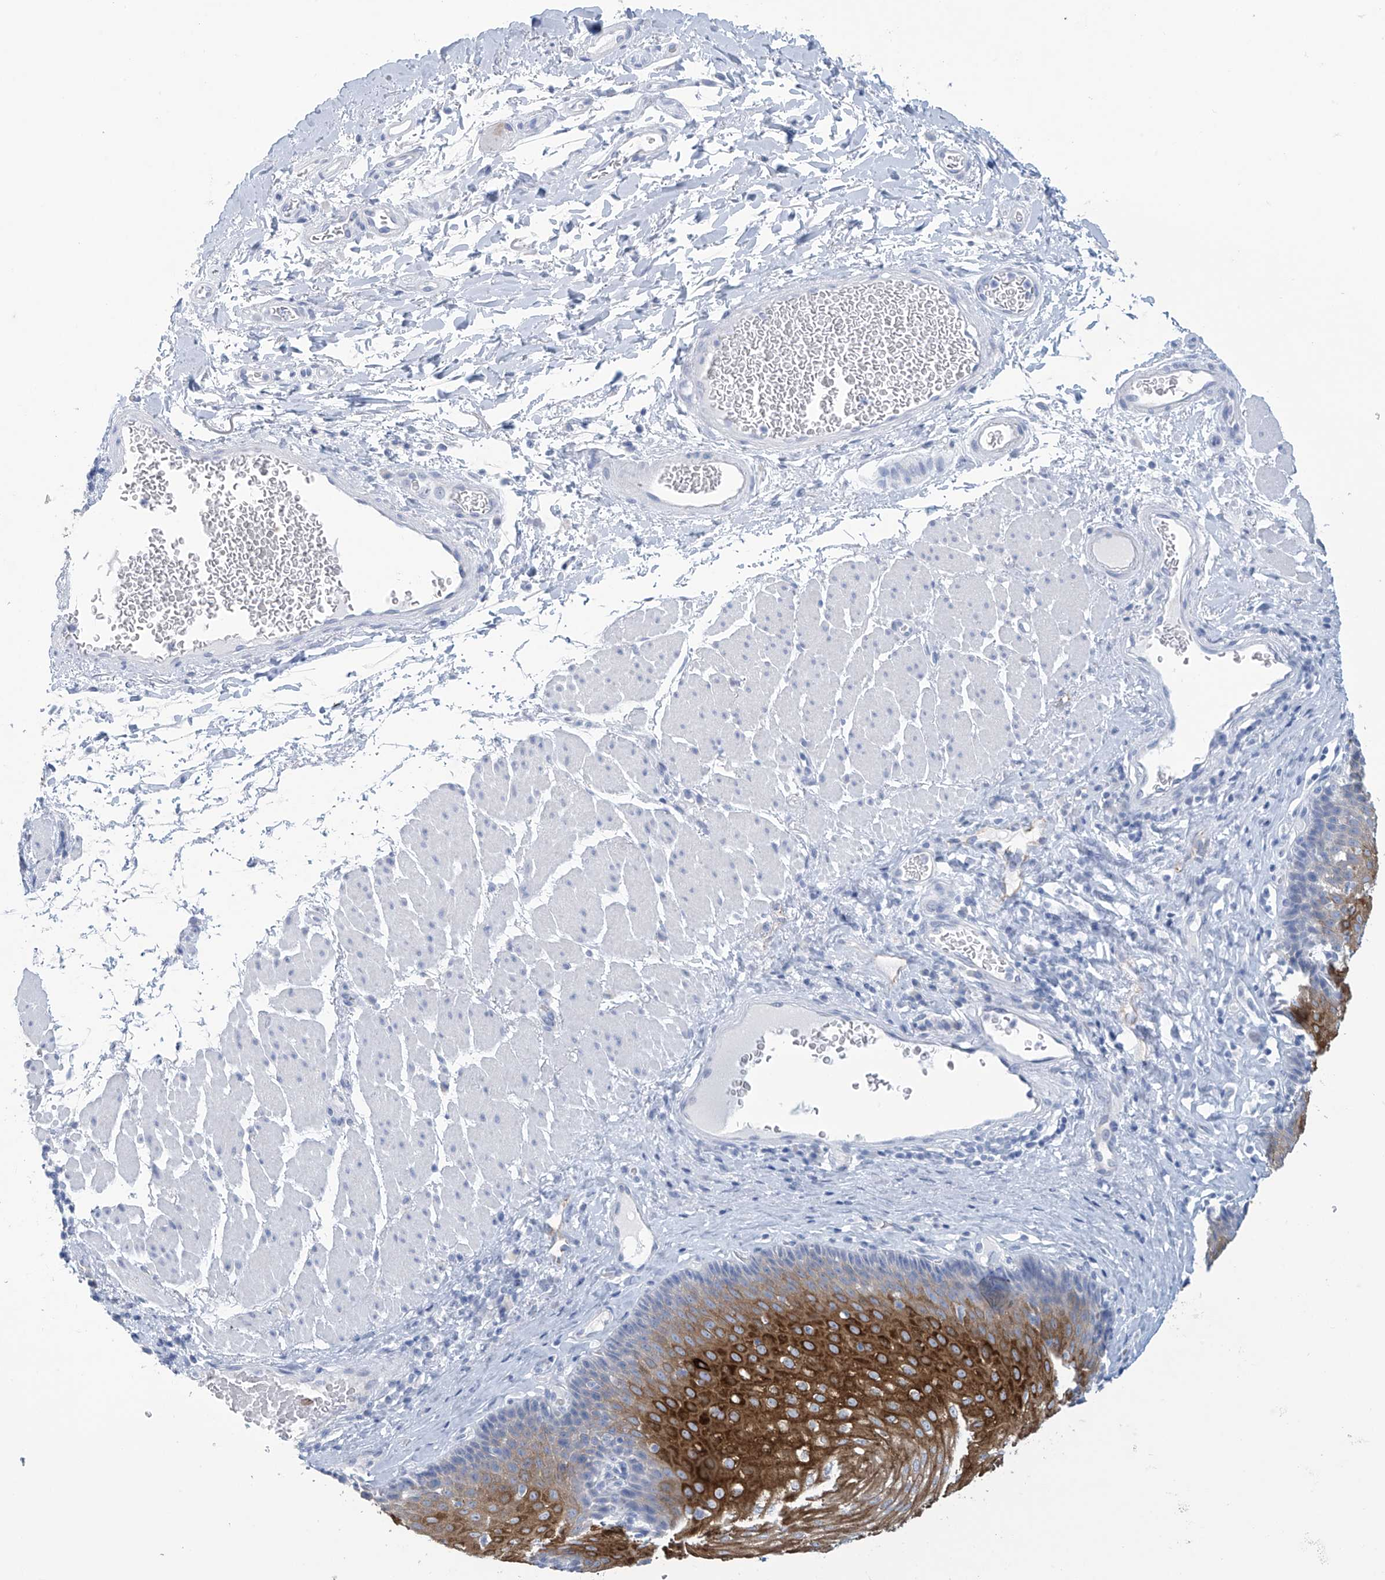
{"staining": {"intensity": "strong", "quantity": "<25%", "location": "cytoplasmic/membranous"}, "tissue": "esophagus", "cell_type": "Squamous epithelial cells", "image_type": "normal", "snomed": [{"axis": "morphology", "description": "Normal tissue, NOS"}, {"axis": "topography", "description": "Esophagus"}], "caption": "Normal esophagus was stained to show a protein in brown. There is medium levels of strong cytoplasmic/membranous expression in approximately <25% of squamous epithelial cells.", "gene": "DSP", "patient": {"sex": "female", "age": 66}}